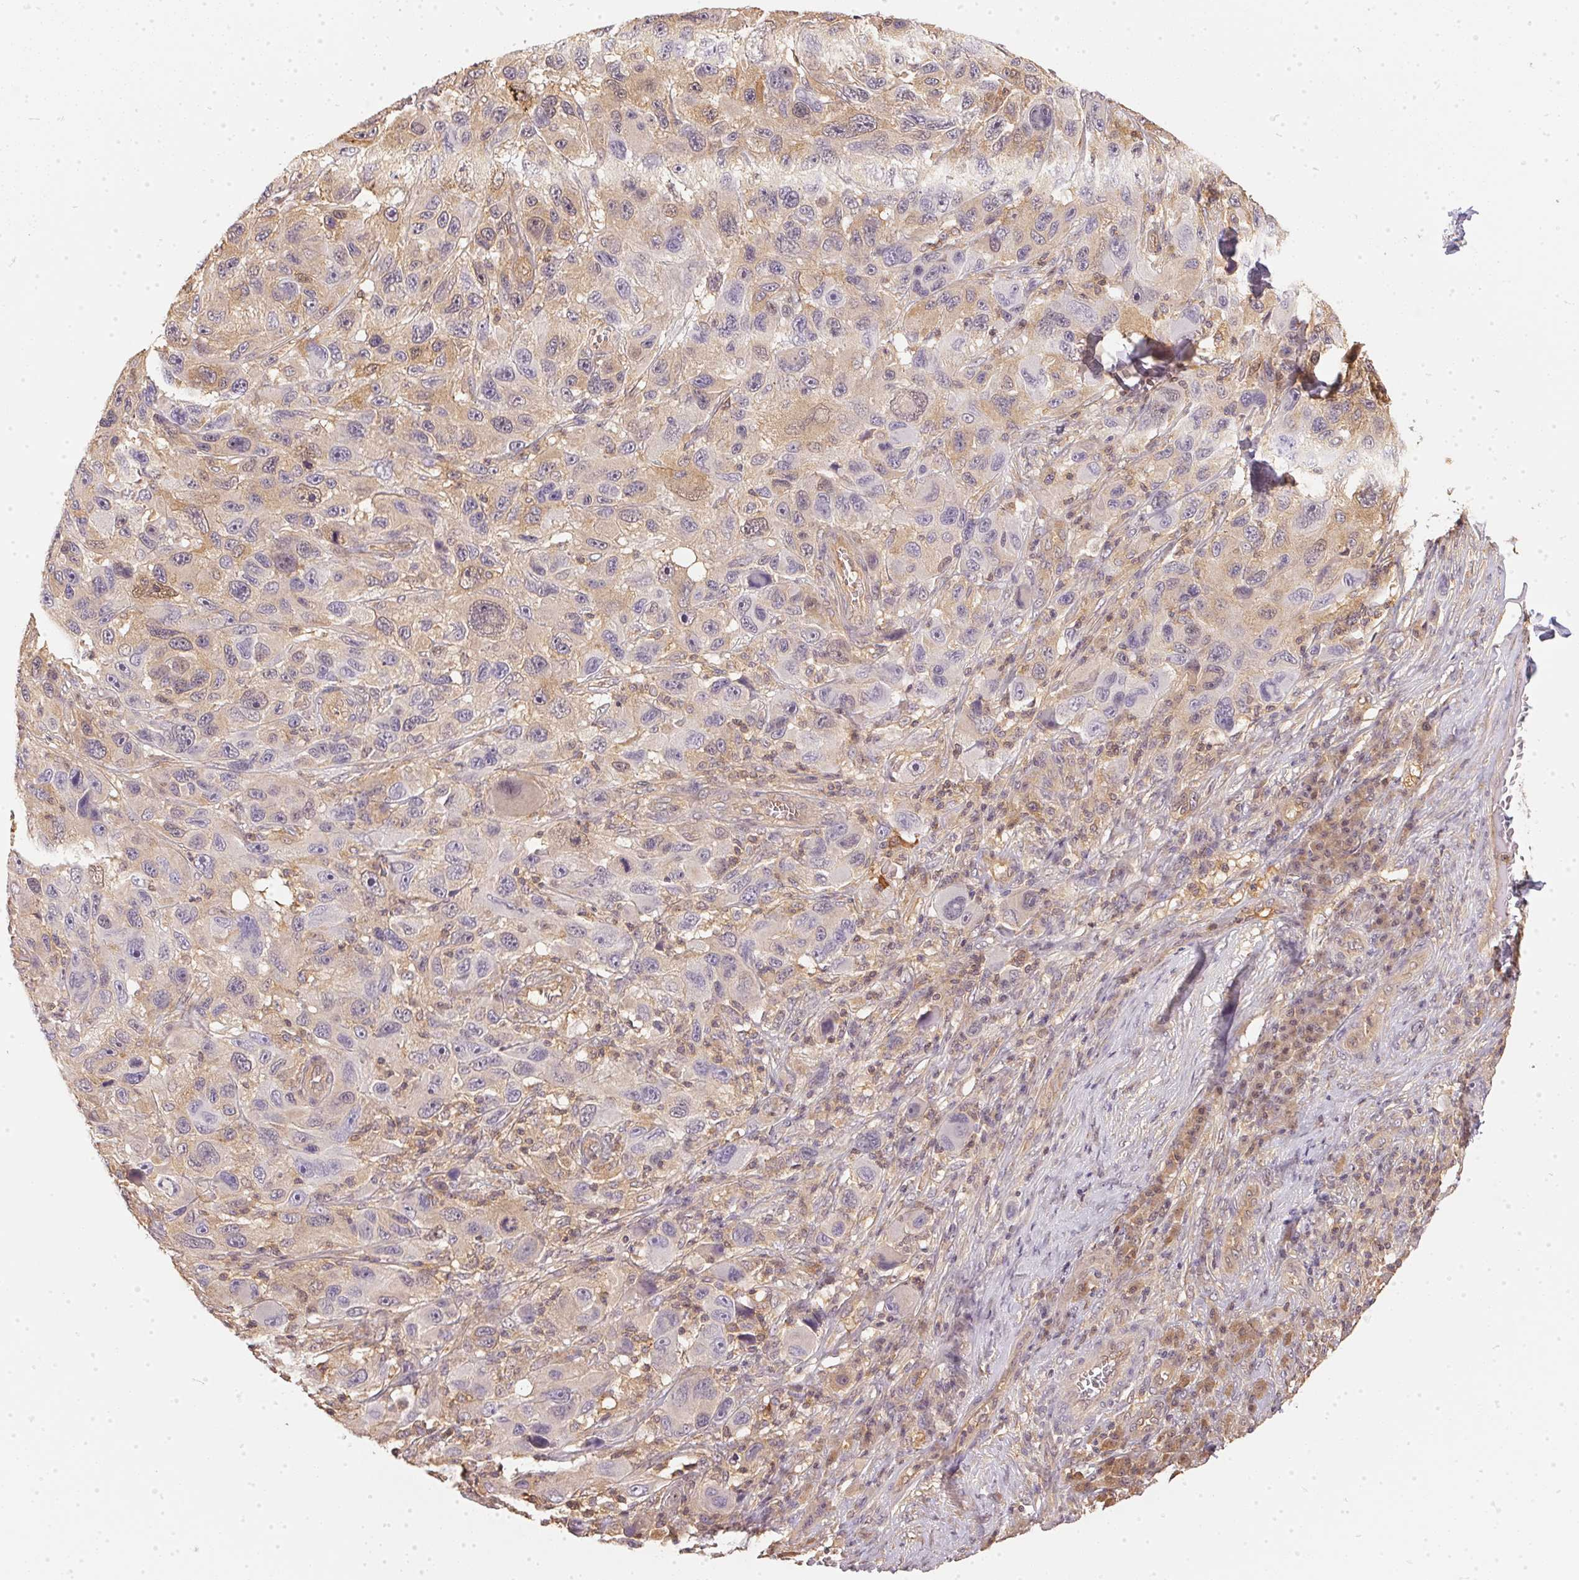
{"staining": {"intensity": "weak", "quantity": "<25%", "location": "cytoplasmic/membranous"}, "tissue": "melanoma", "cell_type": "Tumor cells", "image_type": "cancer", "snomed": [{"axis": "morphology", "description": "Malignant melanoma, NOS"}, {"axis": "topography", "description": "Skin"}], "caption": "IHC photomicrograph of melanoma stained for a protein (brown), which displays no positivity in tumor cells.", "gene": "BLMH", "patient": {"sex": "male", "age": 53}}